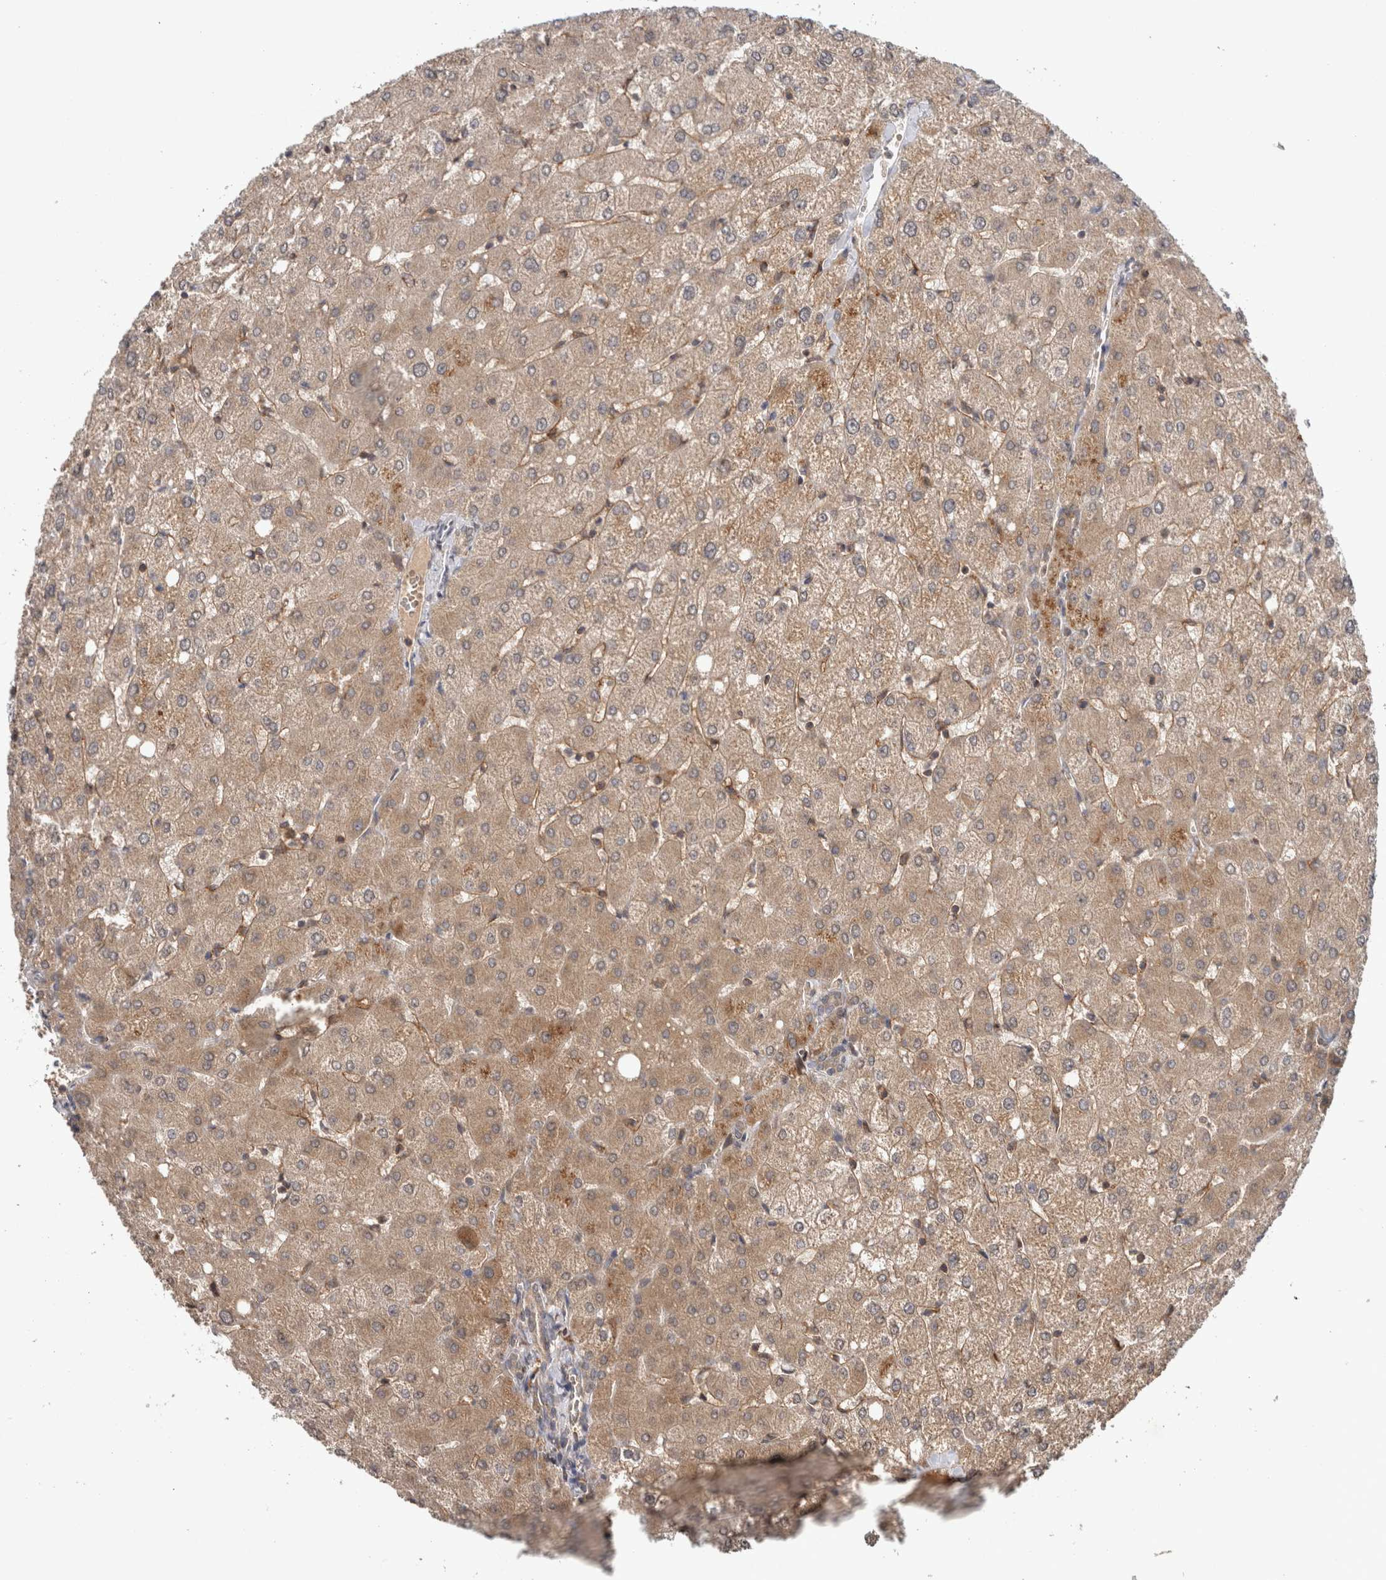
{"staining": {"intensity": "weak", "quantity": "<25%", "location": "cytoplasmic/membranous"}, "tissue": "liver", "cell_type": "Cholangiocytes", "image_type": "normal", "snomed": [{"axis": "morphology", "description": "Normal tissue, NOS"}, {"axis": "topography", "description": "Liver"}], "caption": "This is an immunohistochemistry photomicrograph of benign liver. There is no expression in cholangiocytes.", "gene": "HMOX2", "patient": {"sex": "female", "age": 54}}